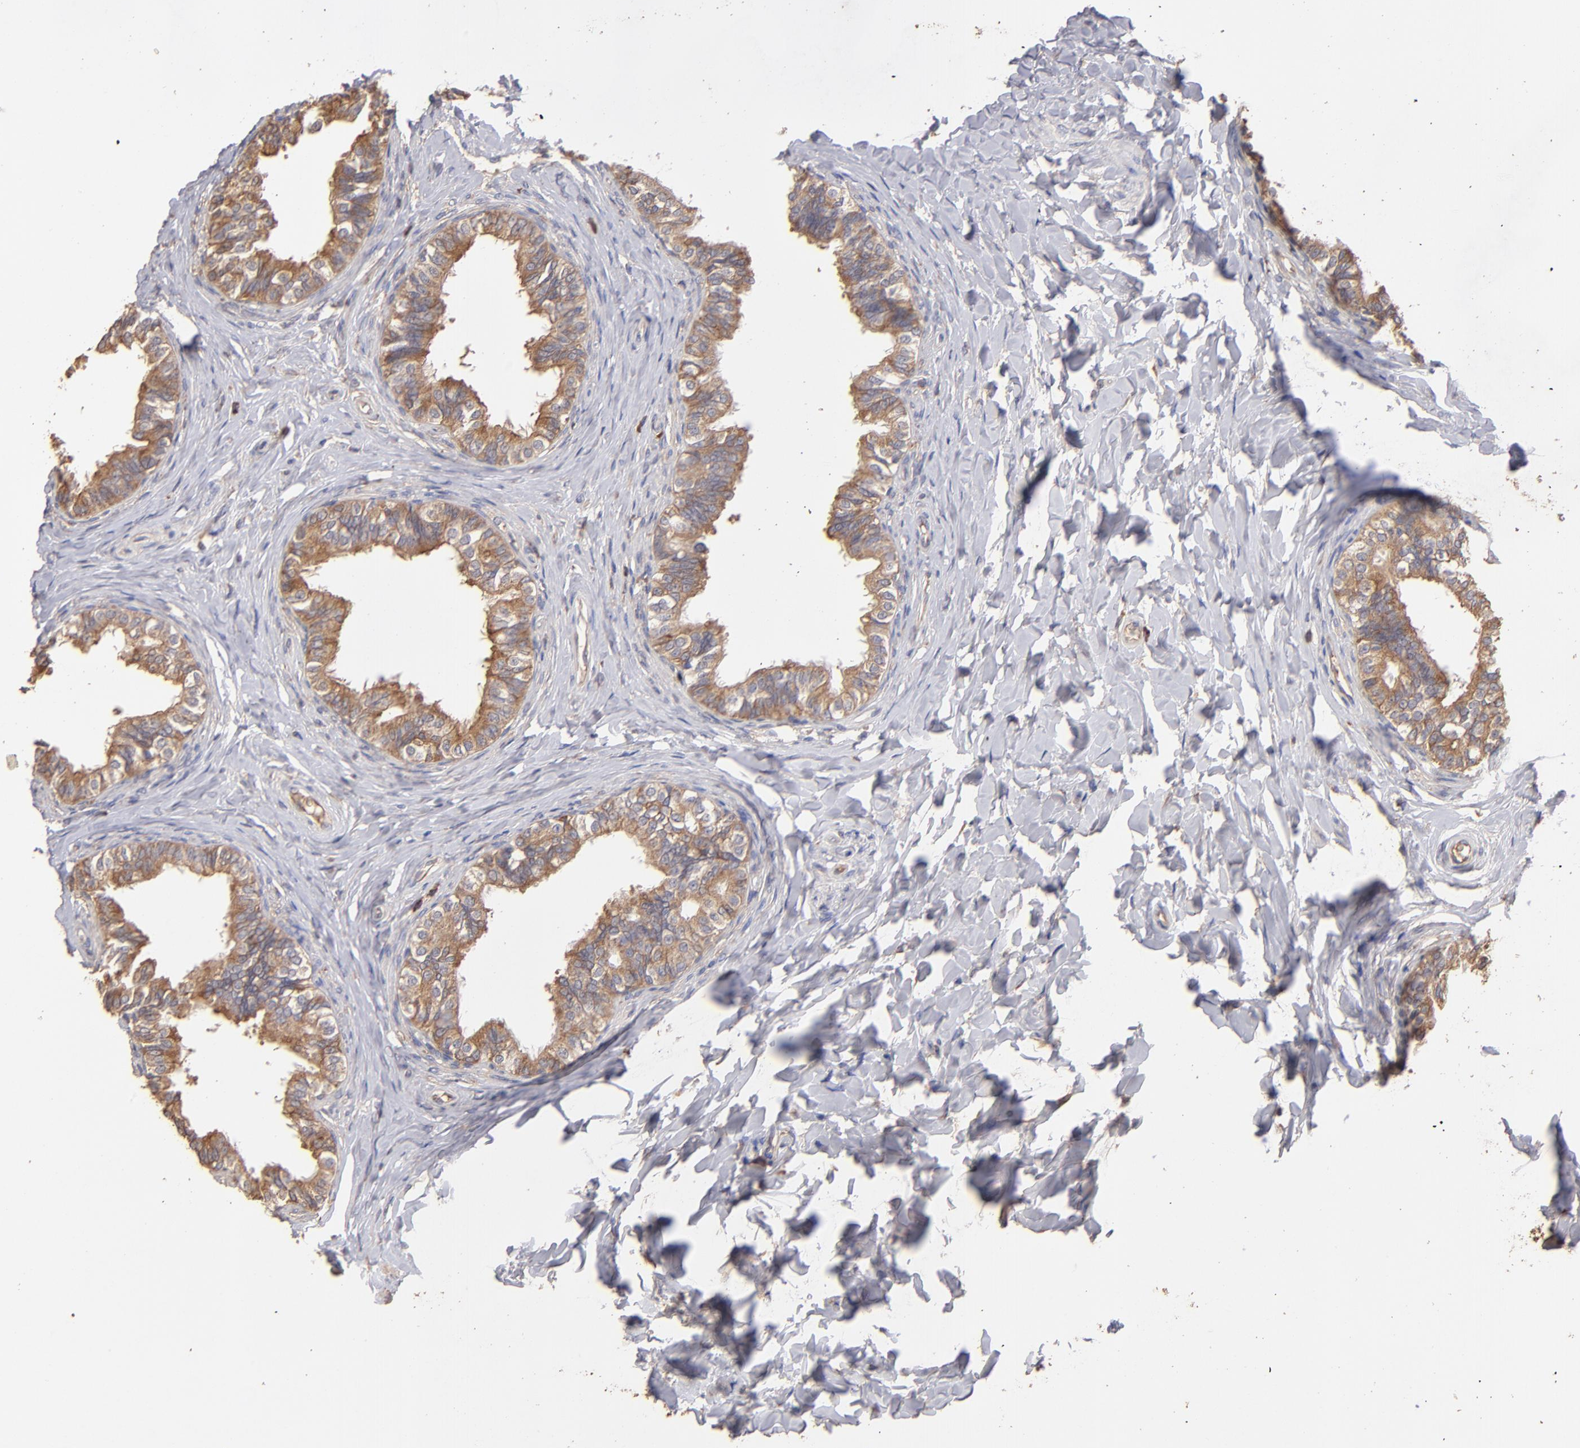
{"staining": {"intensity": "moderate", "quantity": ">75%", "location": "cytoplasmic/membranous"}, "tissue": "epididymis", "cell_type": "Glandular cells", "image_type": "normal", "snomed": [{"axis": "morphology", "description": "Normal tissue, NOS"}, {"axis": "topography", "description": "Soft tissue"}, {"axis": "topography", "description": "Epididymis"}], "caption": "Epididymis stained with DAB (3,3'-diaminobenzidine) IHC shows medium levels of moderate cytoplasmic/membranous expression in about >75% of glandular cells. (Brightfield microscopy of DAB IHC at high magnification).", "gene": "NFKBIE", "patient": {"sex": "male", "age": 26}}